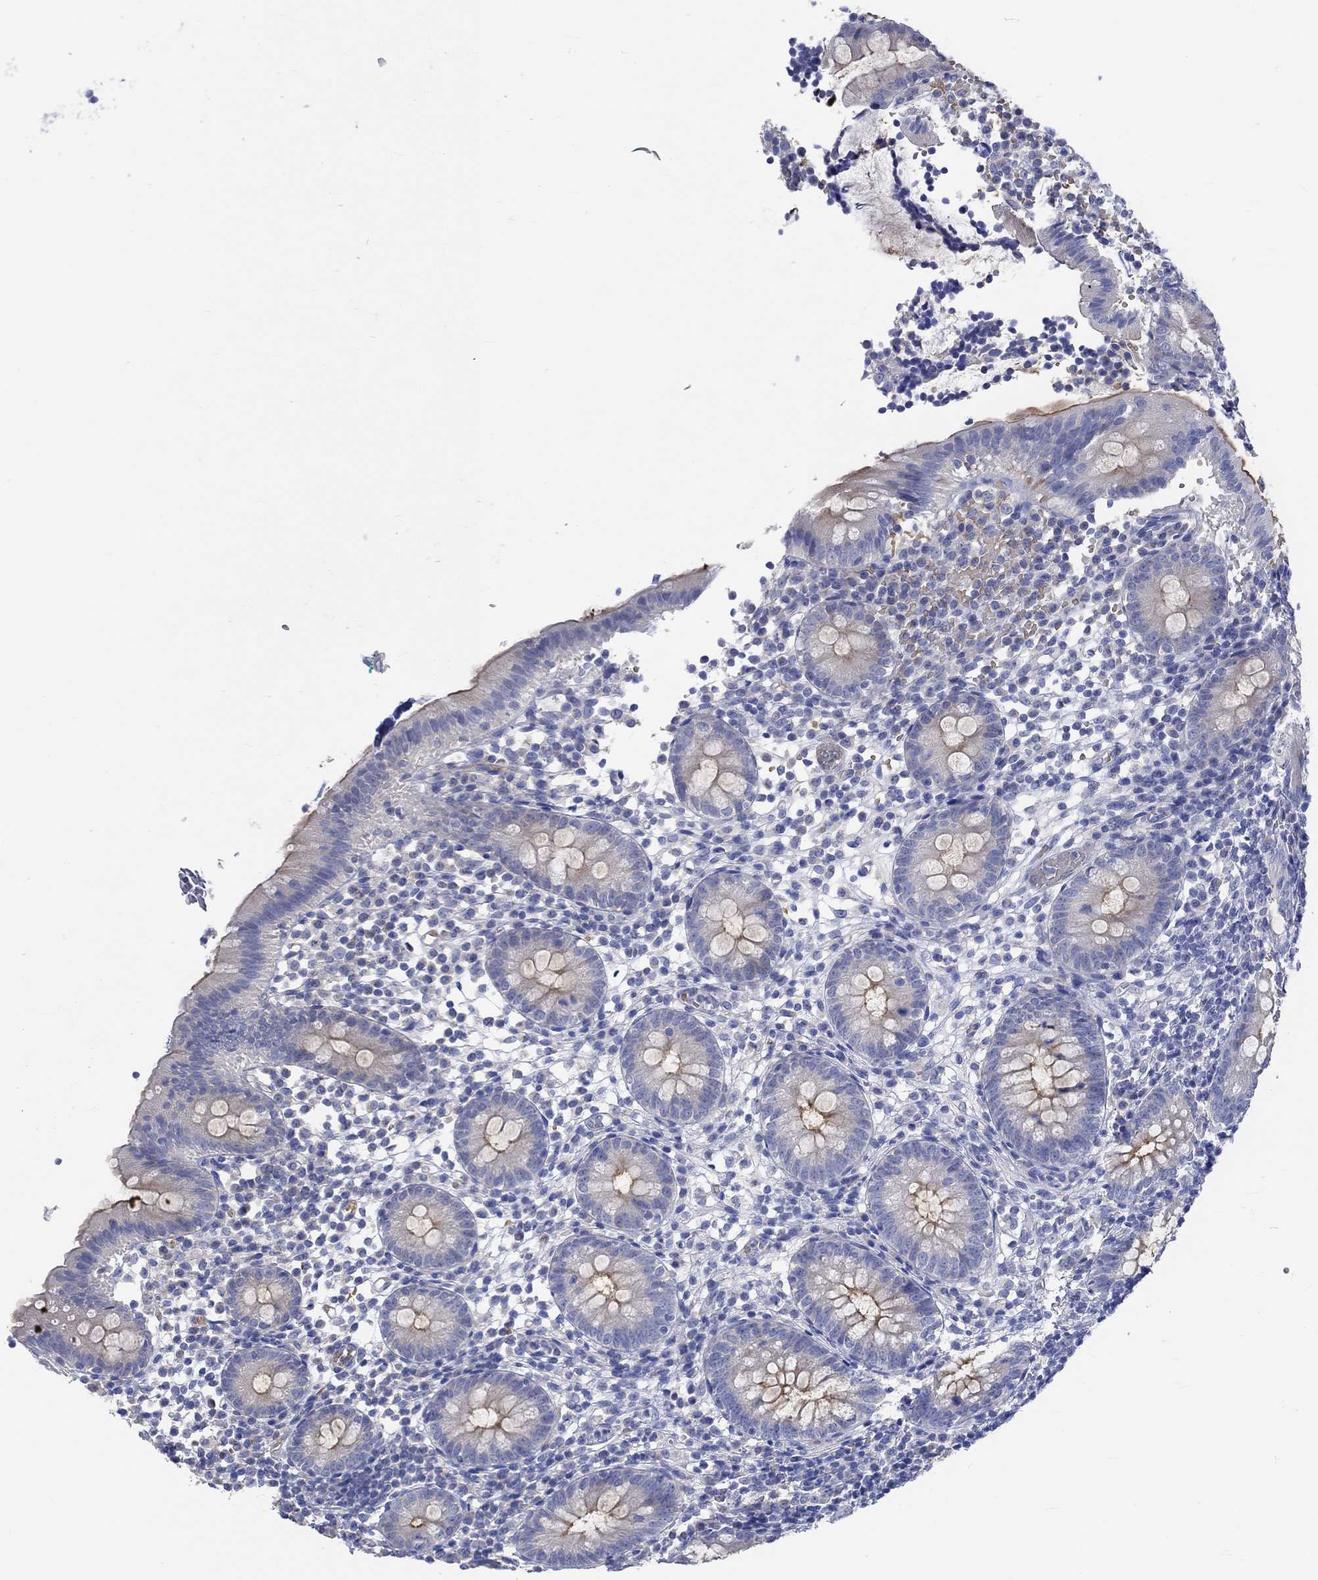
{"staining": {"intensity": "moderate", "quantity": "<25%", "location": "cytoplasmic/membranous"}, "tissue": "appendix", "cell_type": "Glandular cells", "image_type": "normal", "snomed": [{"axis": "morphology", "description": "Normal tissue, NOS"}, {"axis": "topography", "description": "Appendix"}], "caption": "Appendix stained with DAB (3,3'-diaminobenzidine) IHC exhibits low levels of moderate cytoplasmic/membranous staining in about <25% of glandular cells.", "gene": "KCNA1", "patient": {"sex": "female", "age": 40}}